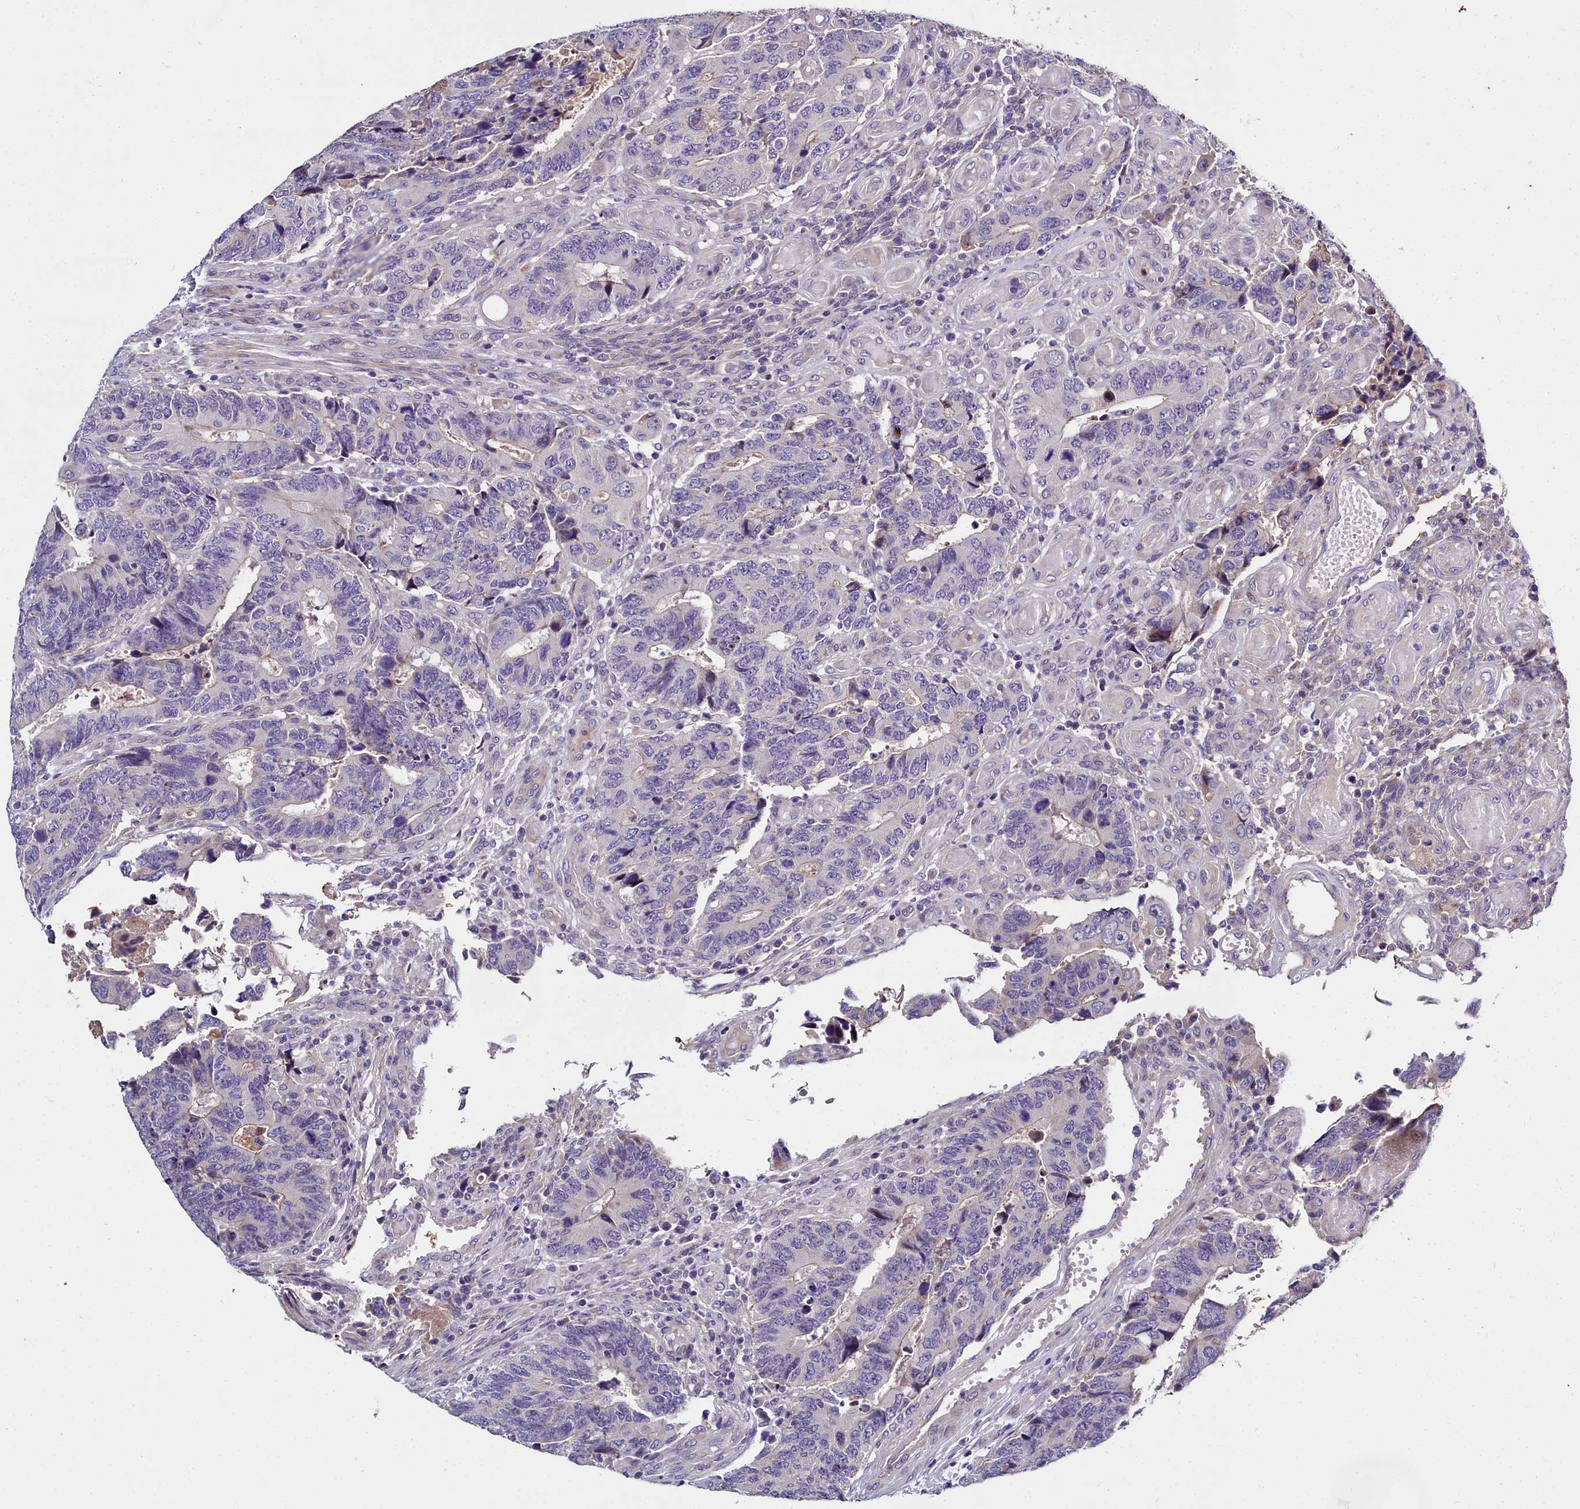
{"staining": {"intensity": "negative", "quantity": "none", "location": "none"}, "tissue": "colorectal cancer", "cell_type": "Tumor cells", "image_type": "cancer", "snomed": [{"axis": "morphology", "description": "Adenocarcinoma, NOS"}, {"axis": "topography", "description": "Colon"}], "caption": "The photomicrograph demonstrates no significant staining in tumor cells of colorectal cancer. (IHC, brightfield microscopy, high magnification).", "gene": "NT5M", "patient": {"sex": "male", "age": 87}}